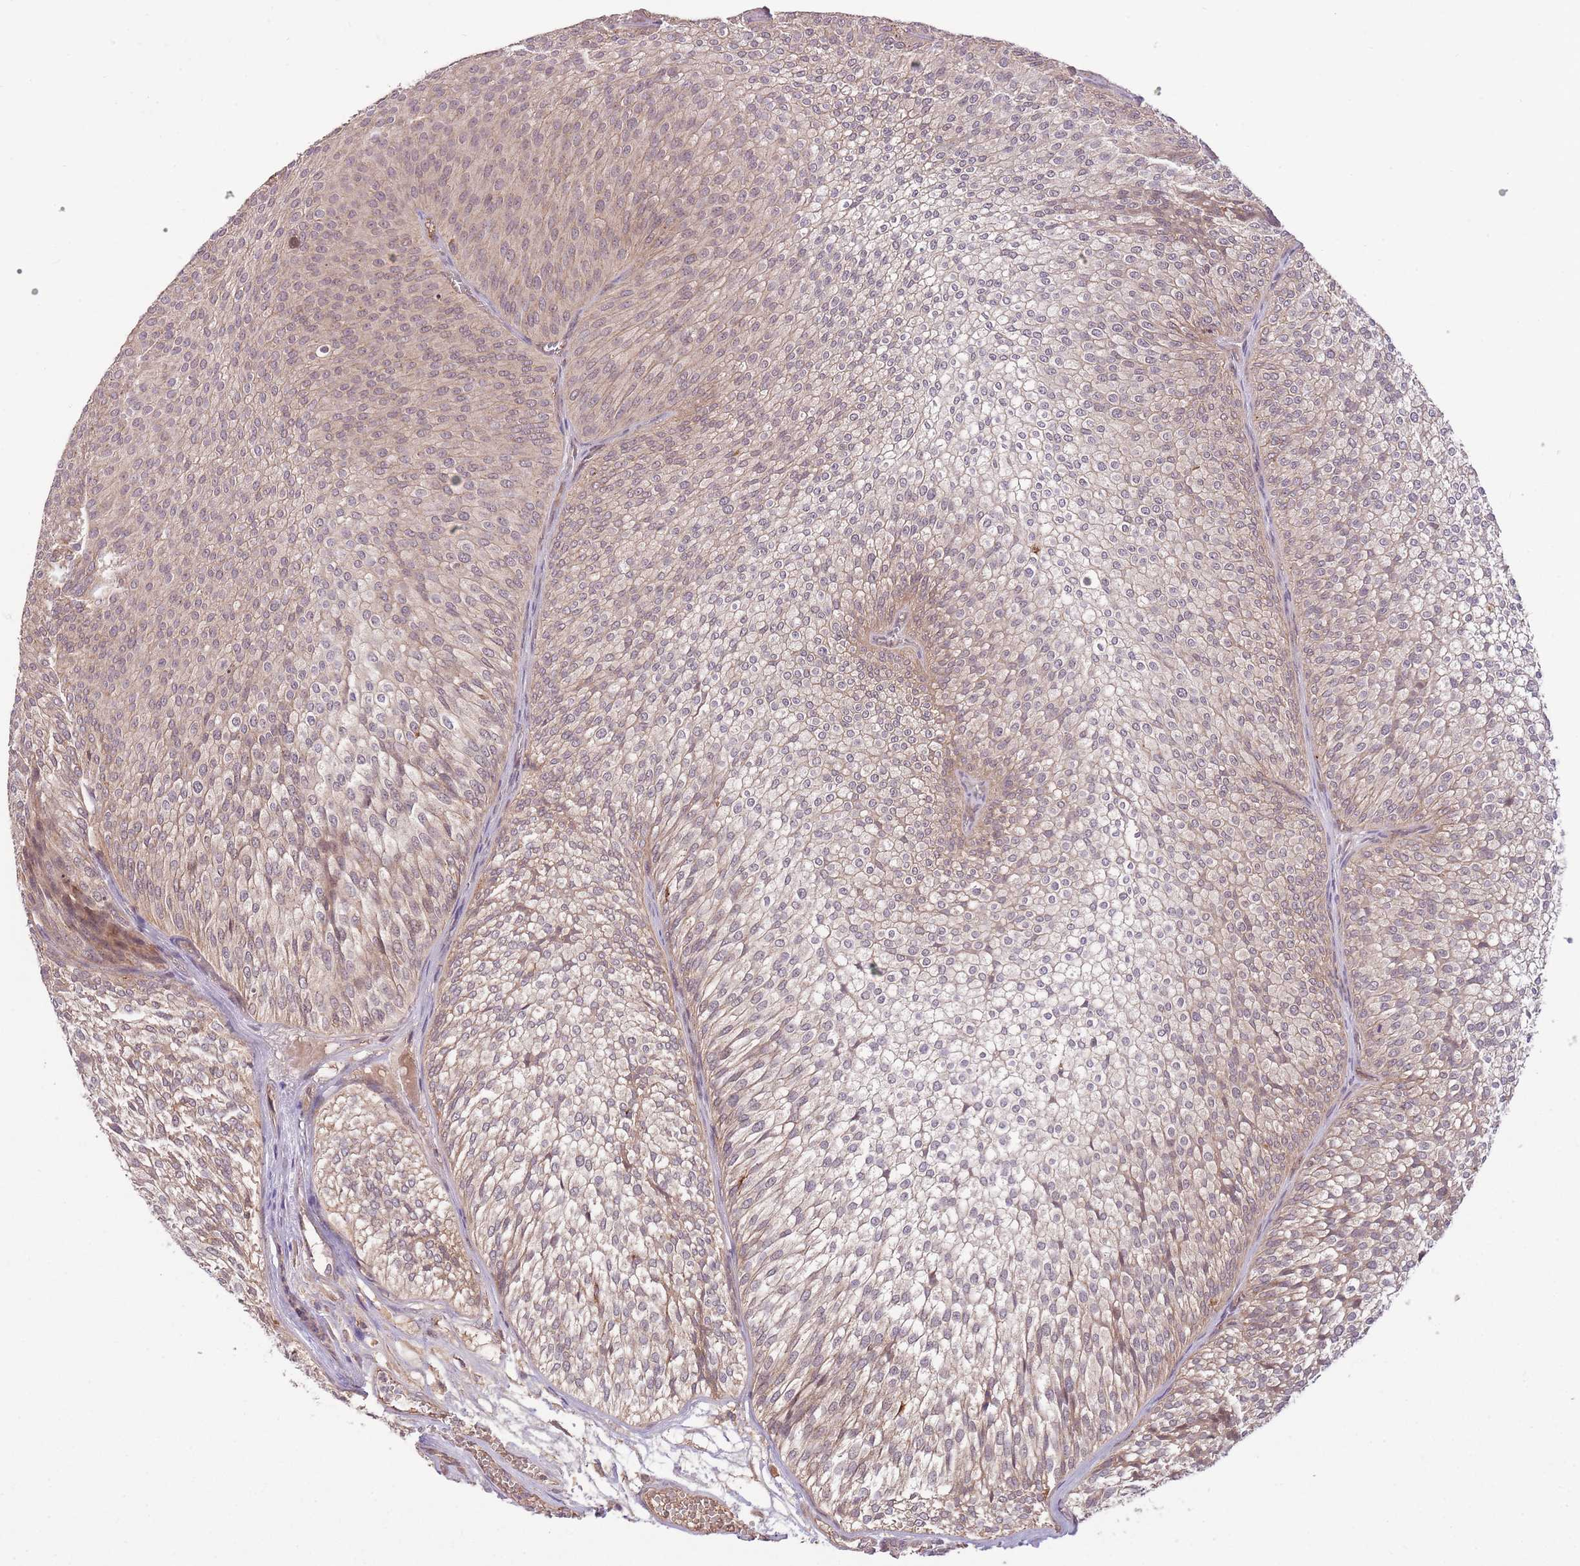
{"staining": {"intensity": "weak", "quantity": "25%-75%", "location": "cytoplasmic/membranous,nuclear"}, "tissue": "urothelial cancer", "cell_type": "Tumor cells", "image_type": "cancer", "snomed": [{"axis": "morphology", "description": "Urothelial carcinoma, Low grade"}, {"axis": "topography", "description": "Urinary bladder"}], "caption": "Immunohistochemistry histopathology image of neoplastic tissue: urothelial cancer stained using immunohistochemistry (IHC) exhibits low levels of weak protein expression localized specifically in the cytoplasmic/membranous and nuclear of tumor cells, appearing as a cytoplasmic/membranous and nuclear brown color.", "gene": "POLR3F", "patient": {"sex": "male", "age": 91}}